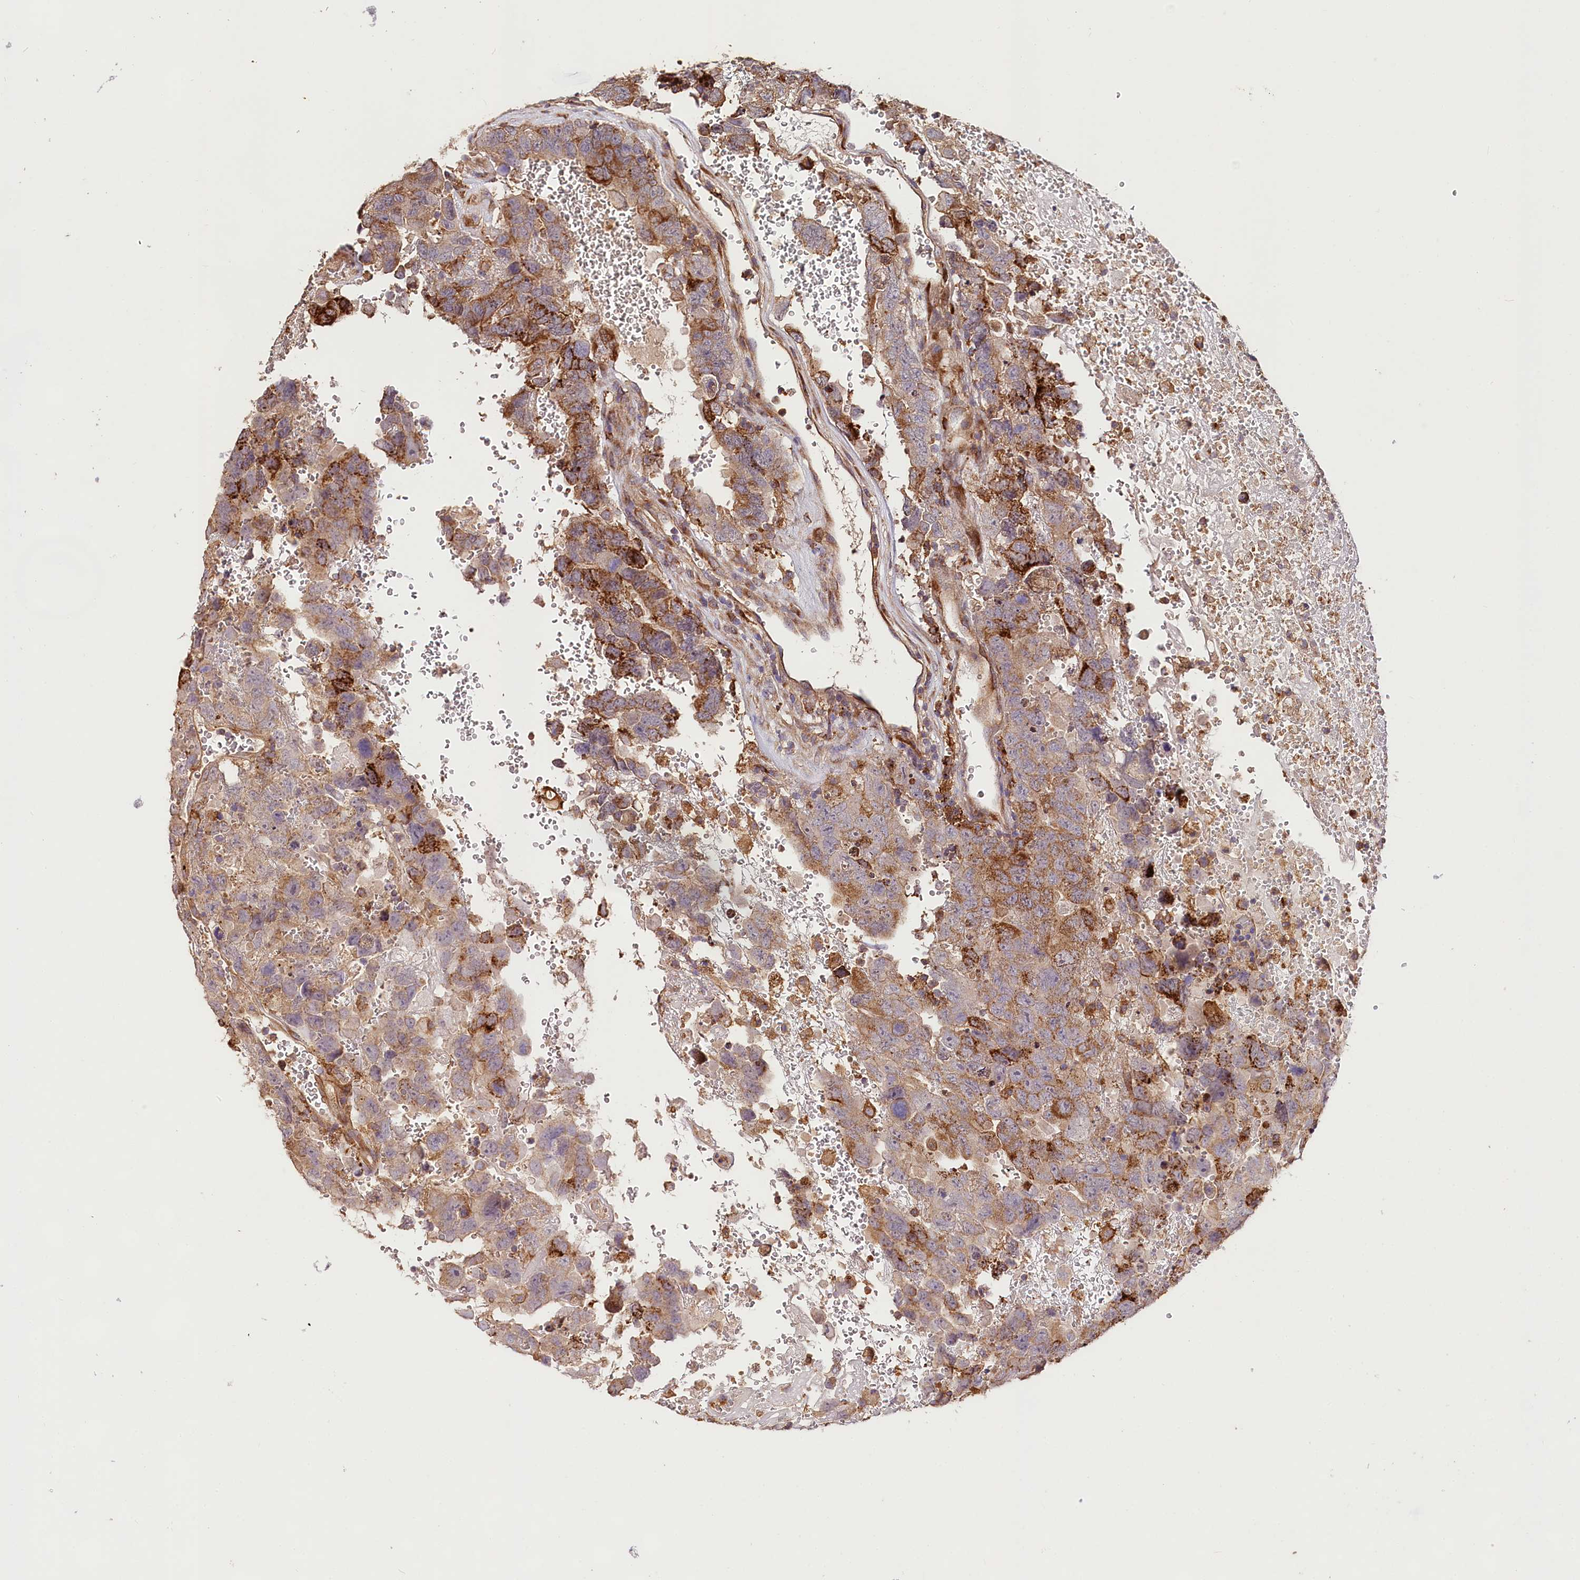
{"staining": {"intensity": "moderate", "quantity": "25%-75%", "location": "cytoplasmic/membranous"}, "tissue": "testis cancer", "cell_type": "Tumor cells", "image_type": "cancer", "snomed": [{"axis": "morphology", "description": "Carcinoma, Embryonal, NOS"}, {"axis": "topography", "description": "Testis"}], "caption": "Testis embryonal carcinoma tissue demonstrates moderate cytoplasmic/membranous staining in approximately 25%-75% of tumor cells, visualized by immunohistochemistry.", "gene": "CSAD", "patient": {"sex": "male", "age": 45}}